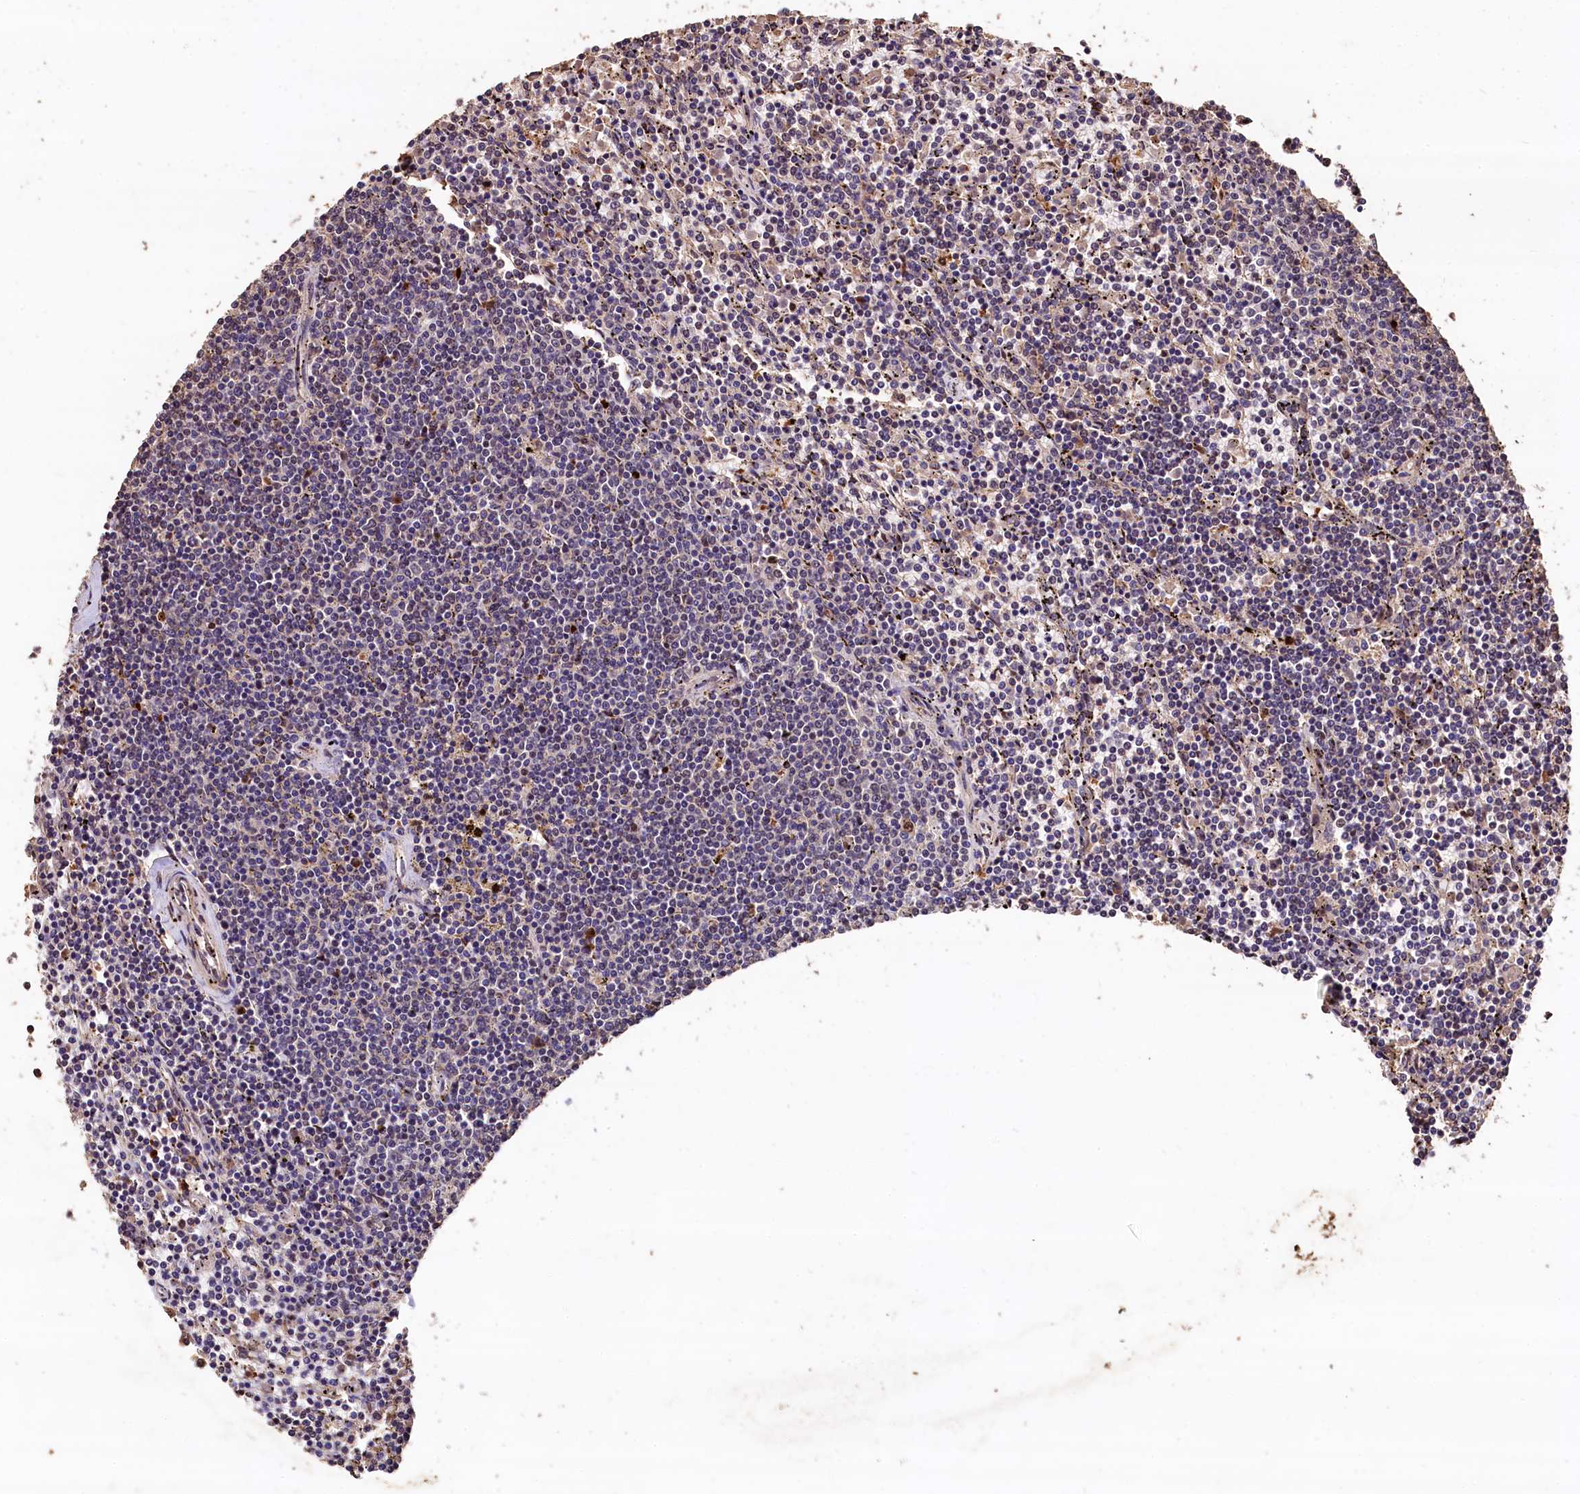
{"staining": {"intensity": "negative", "quantity": "none", "location": "none"}, "tissue": "lymphoma", "cell_type": "Tumor cells", "image_type": "cancer", "snomed": [{"axis": "morphology", "description": "Malignant lymphoma, non-Hodgkin's type, Low grade"}, {"axis": "topography", "description": "Spleen"}], "caption": "IHC micrograph of human malignant lymphoma, non-Hodgkin's type (low-grade) stained for a protein (brown), which shows no positivity in tumor cells. (DAB (3,3'-diaminobenzidine) IHC with hematoxylin counter stain).", "gene": "LSM4", "patient": {"sex": "female", "age": 50}}